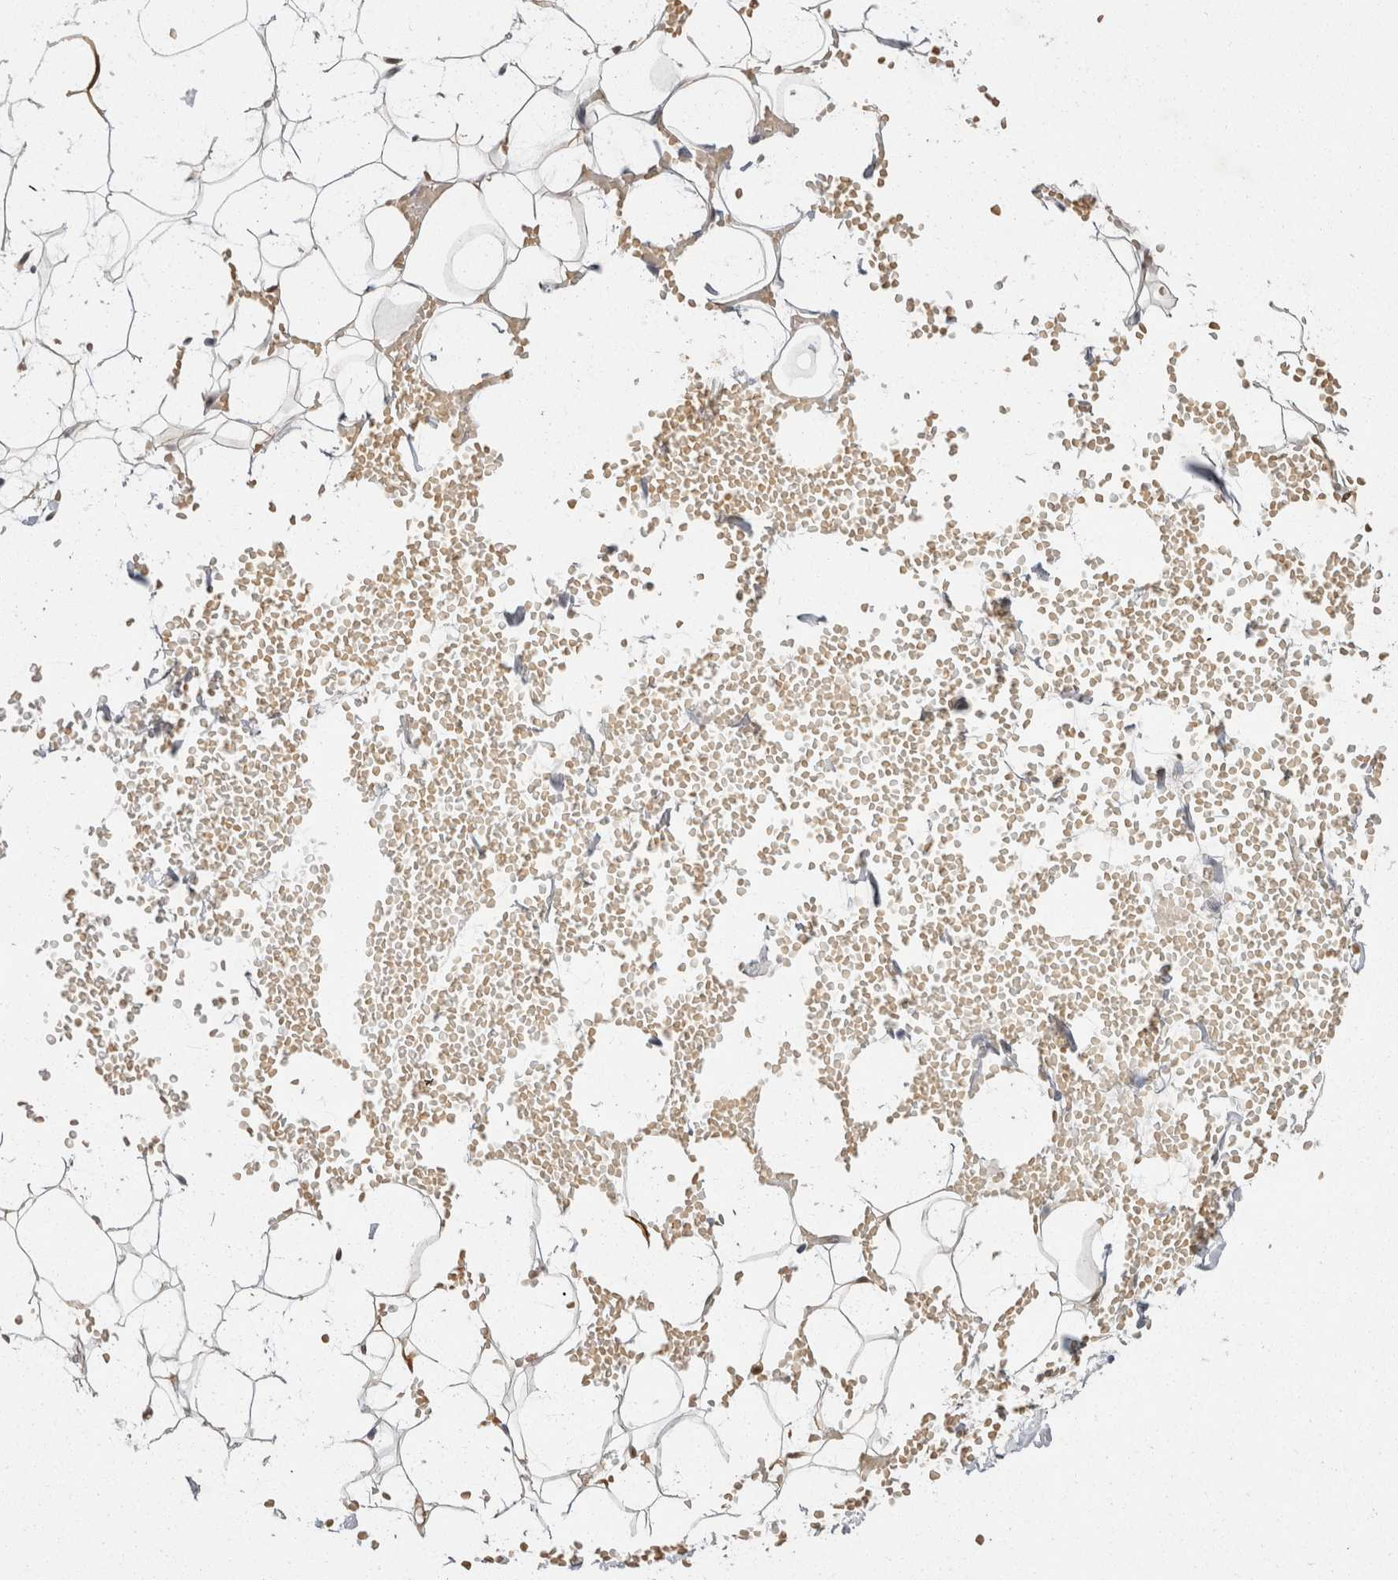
{"staining": {"intensity": "moderate", "quantity": "<25%", "location": "cytoplasmic/membranous,nuclear"}, "tissue": "adipose tissue", "cell_type": "Adipocytes", "image_type": "normal", "snomed": [{"axis": "morphology", "description": "Normal tissue, NOS"}, {"axis": "topography", "description": "Breast"}], "caption": "Approximately <25% of adipocytes in benign human adipose tissue demonstrate moderate cytoplasmic/membranous,nuclear protein positivity as visualized by brown immunohistochemical staining.", "gene": "ACAT2", "patient": {"sex": "female", "age": 23}}